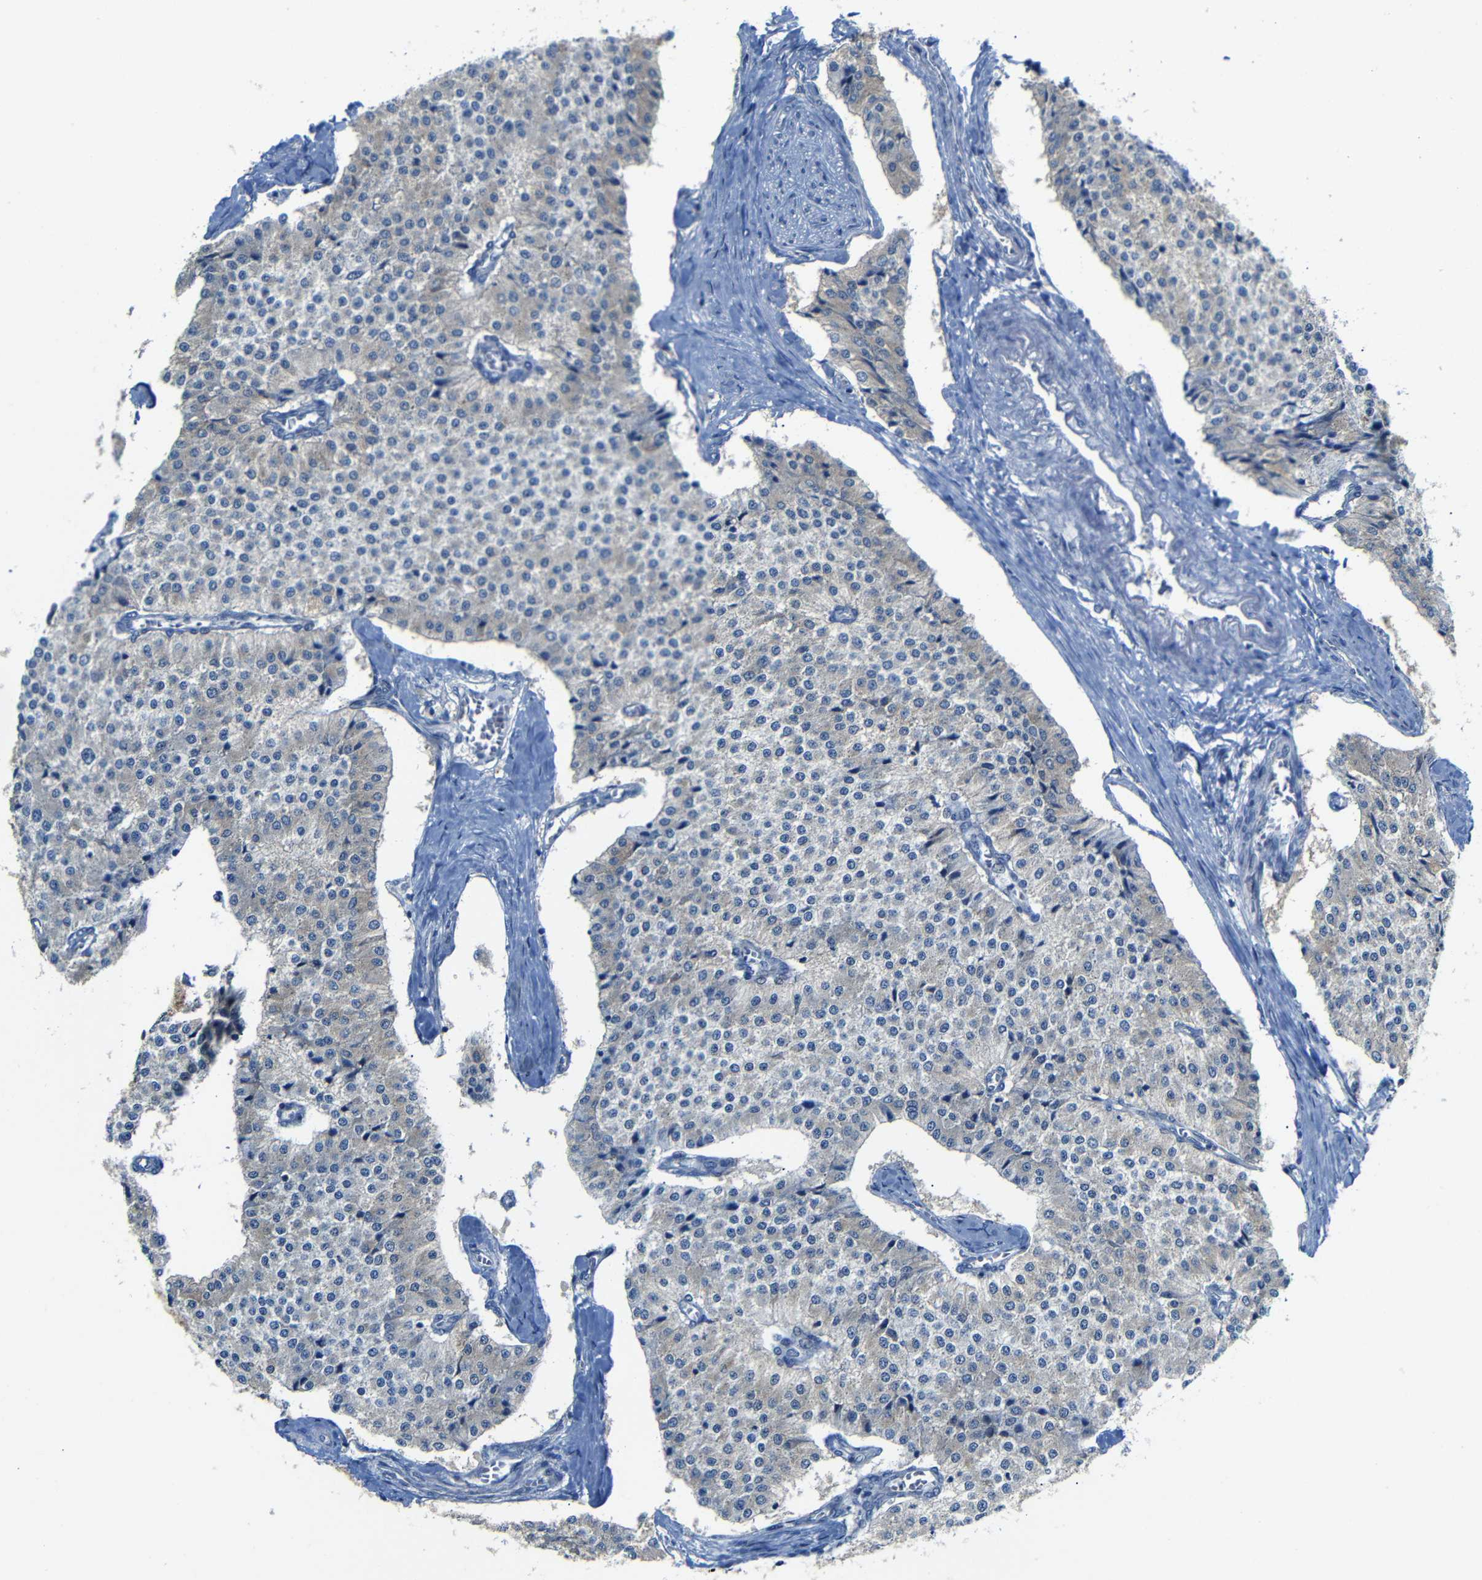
{"staining": {"intensity": "negative", "quantity": "none", "location": "none"}, "tissue": "carcinoid", "cell_type": "Tumor cells", "image_type": "cancer", "snomed": [{"axis": "morphology", "description": "Carcinoid, malignant, NOS"}, {"axis": "topography", "description": "Colon"}], "caption": "Immunohistochemistry (IHC) of carcinoid (malignant) displays no staining in tumor cells.", "gene": "TBC1D32", "patient": {"sex": "female", "age": 52}}